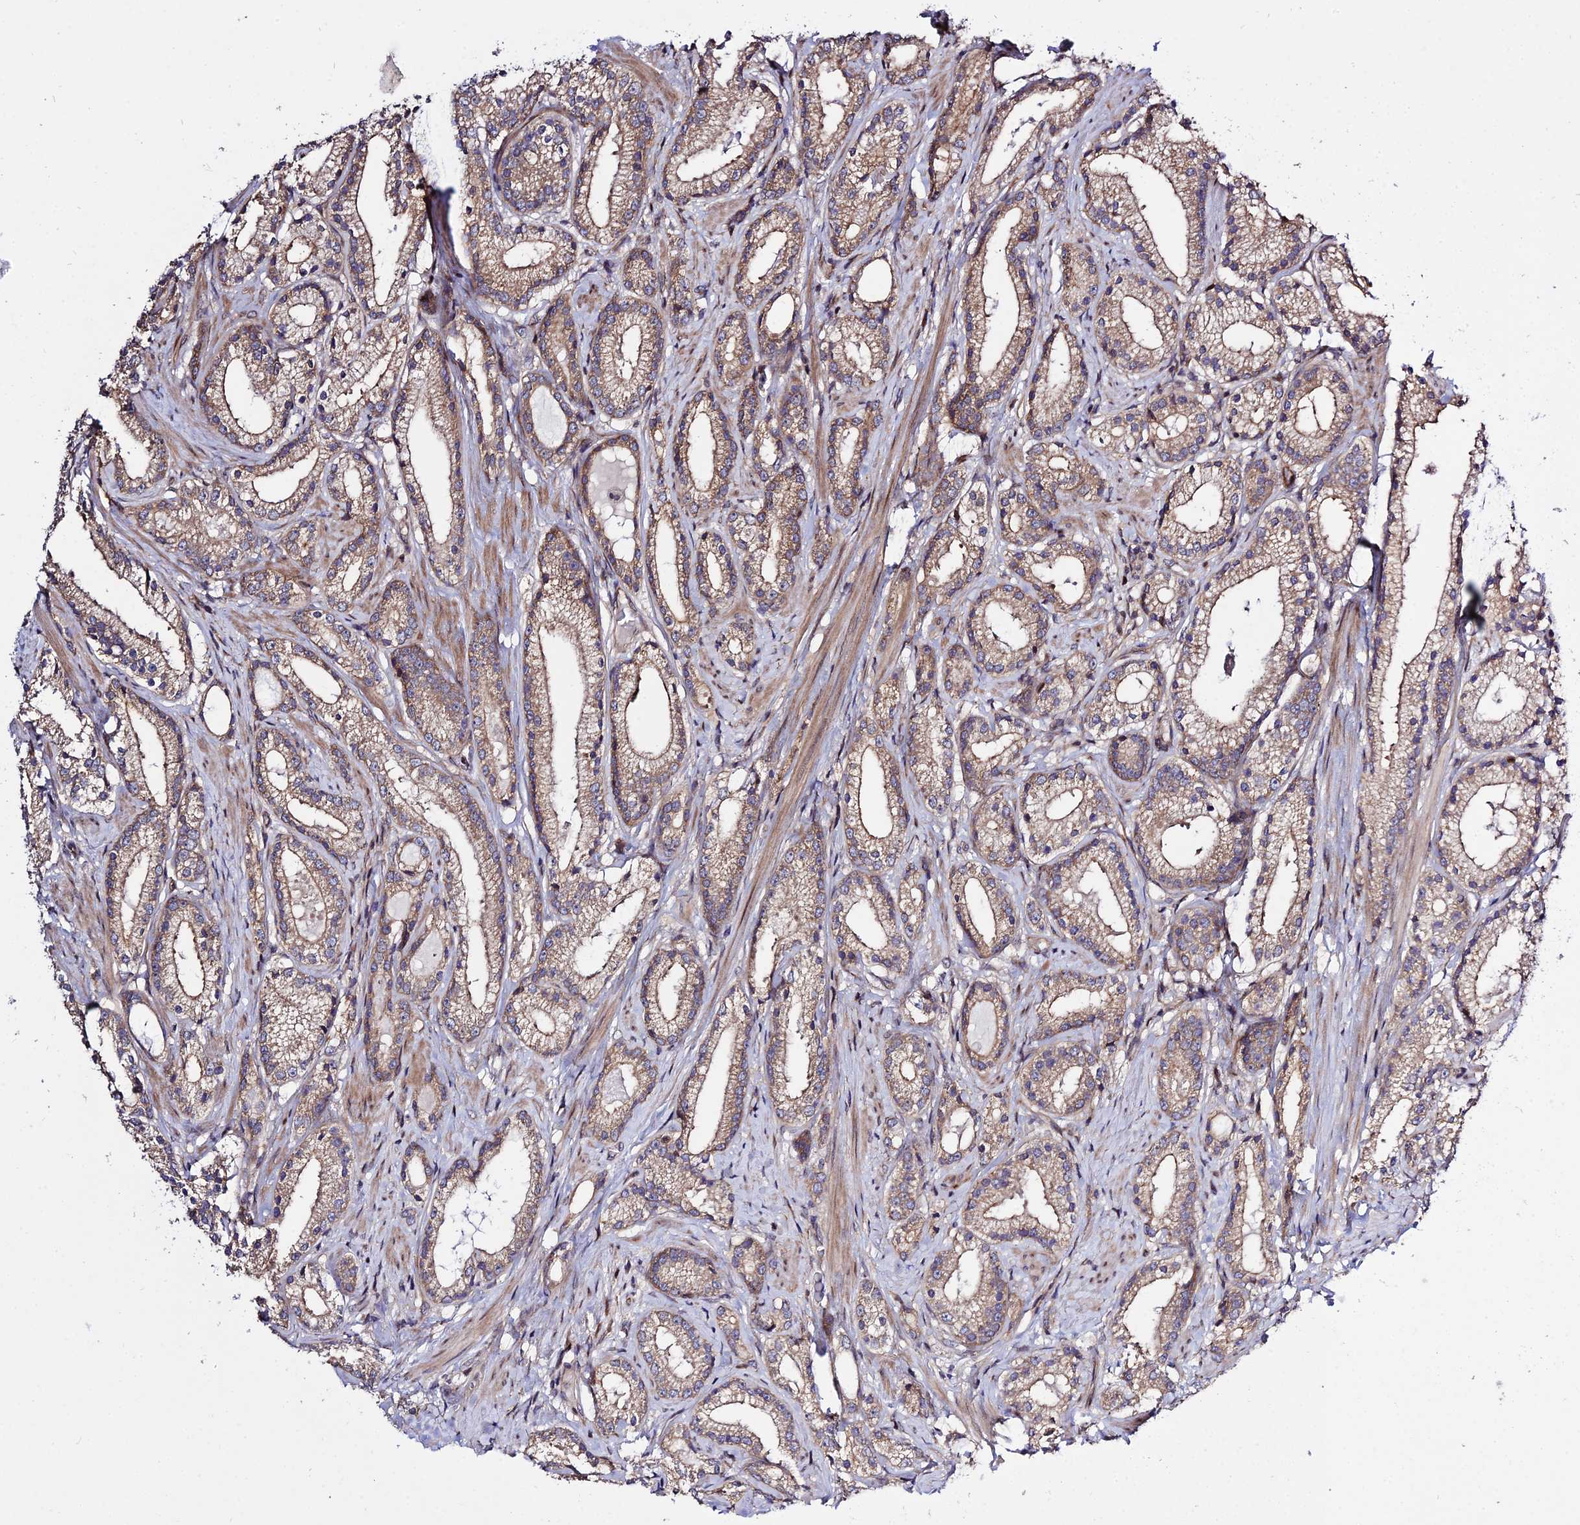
{"staining": {"intensity": "moderate", "quantity": ">75%", "location": "cytoplasmic/membranous"}, "tissue": "prostate cancer", "cell_type": "Tumor cells", "image_type": "cancer", "snomed": [{"axis": "morphology", "description": "Adenocarcinoma, Low grade"}, {"axis": "topography", "description": "Prostate"}], "caption": "Prostate low-grade adenocarcinoma tissue exhibits moderate cytoplasmic/membranous staining in approximately >75% of tumor cells, visualized by immunohistochemistry.", "gene": "SMG6", "patient": {"sex": "male", "age": 57}}